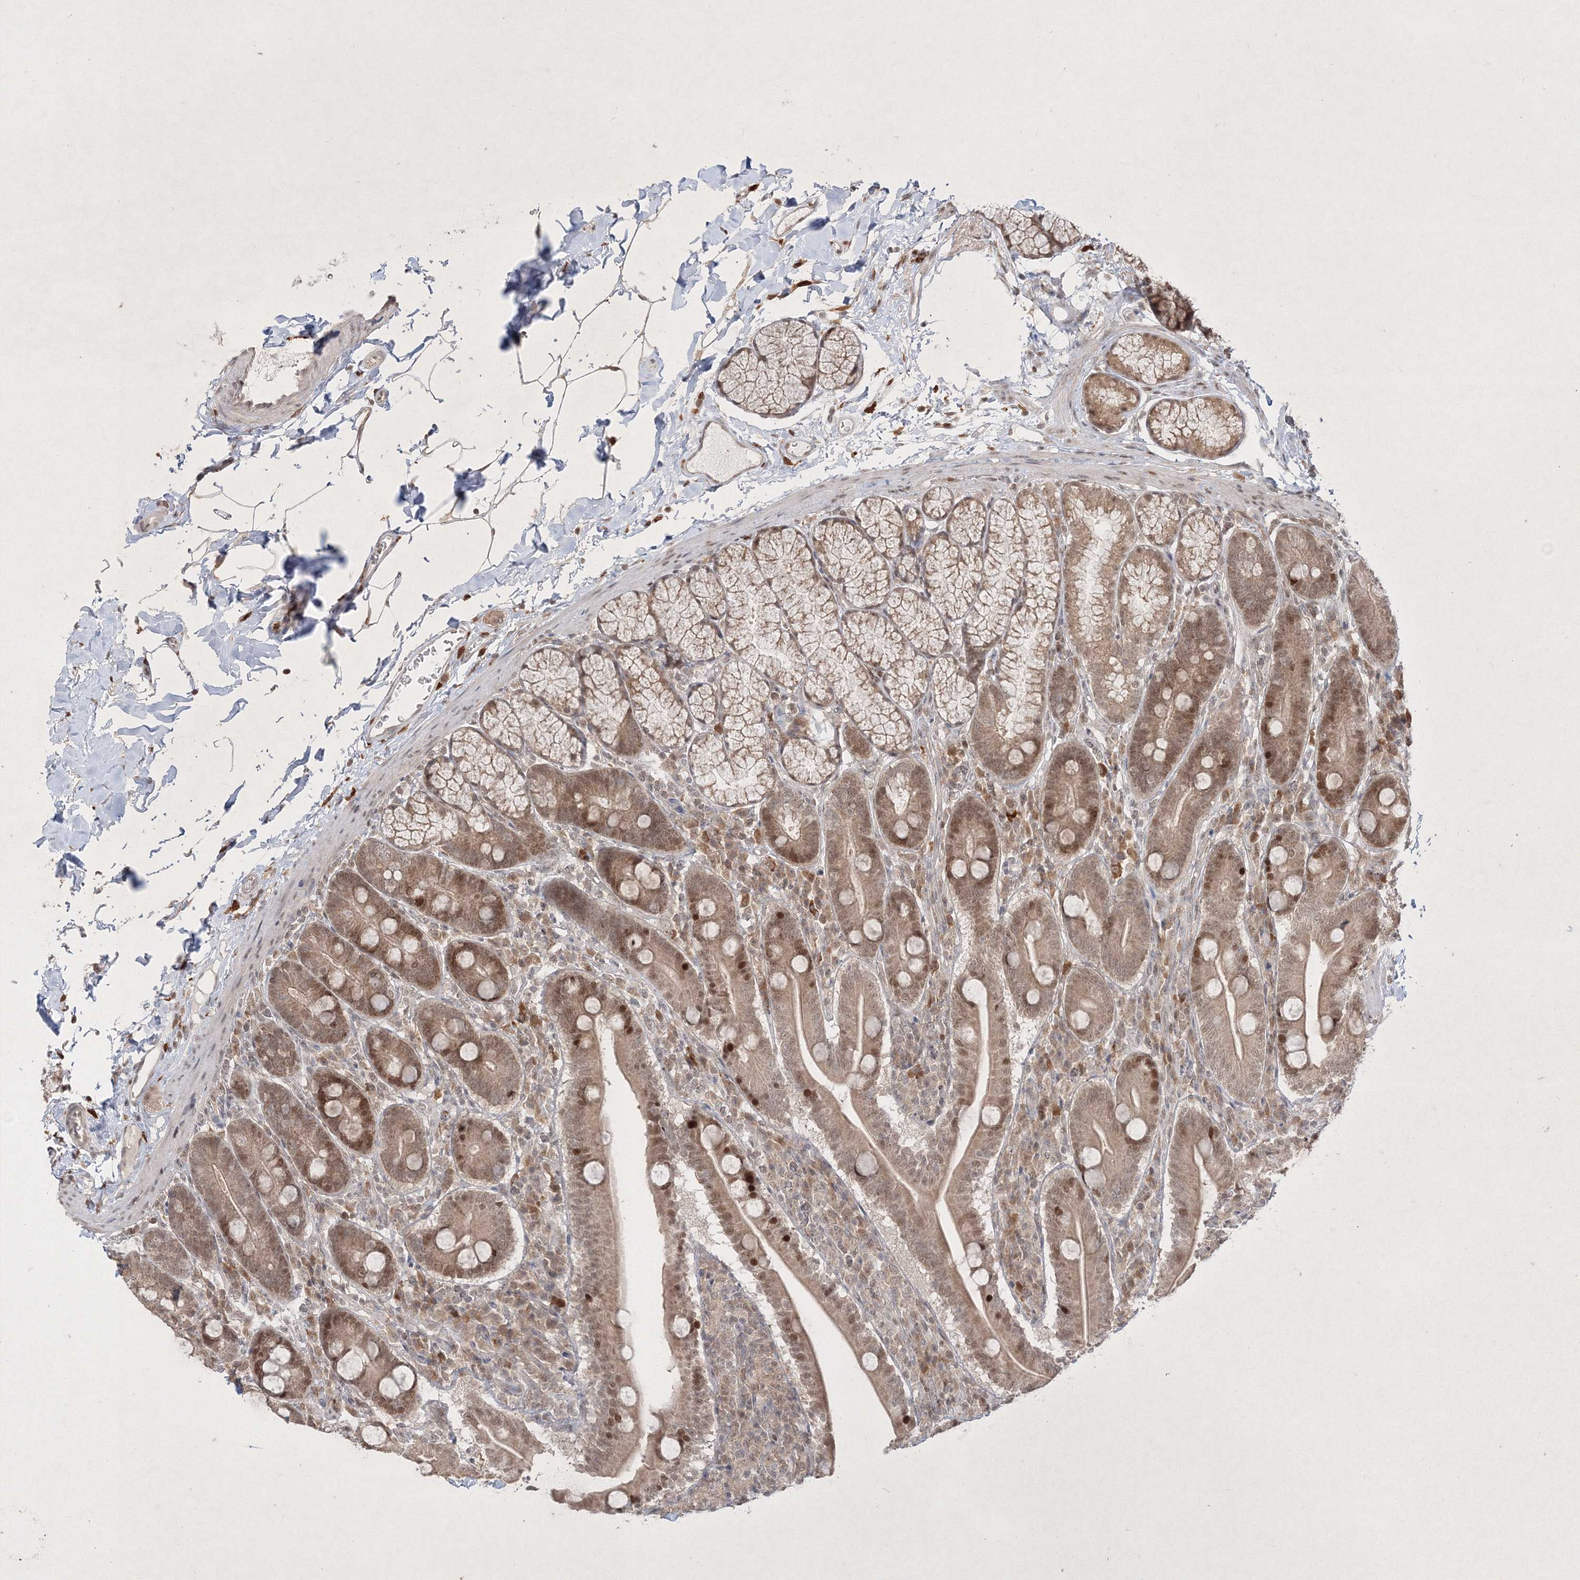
{"staining": {"intensity": "moderate", "quantity": ">75%", "location": "cytoplasmic/membranous,nuclear"}, "tissue": "duodenum", "cell_type": "Glandular cells", "image_type": "normal", "snomed": [{"axis": "morphology", "description": "Normal tissue, NOS"}, {"axis": "topography", "description": "Duodenum"}], "caption": "Immunohistochemical staining of benign duodenum reveals >75% levels of moderate cytoplasmic/membranous,nuclear protein positivity in about >75% of glandular cells.", "gene": "TAB1", "patient": {"sex": "male", "age": 35}}